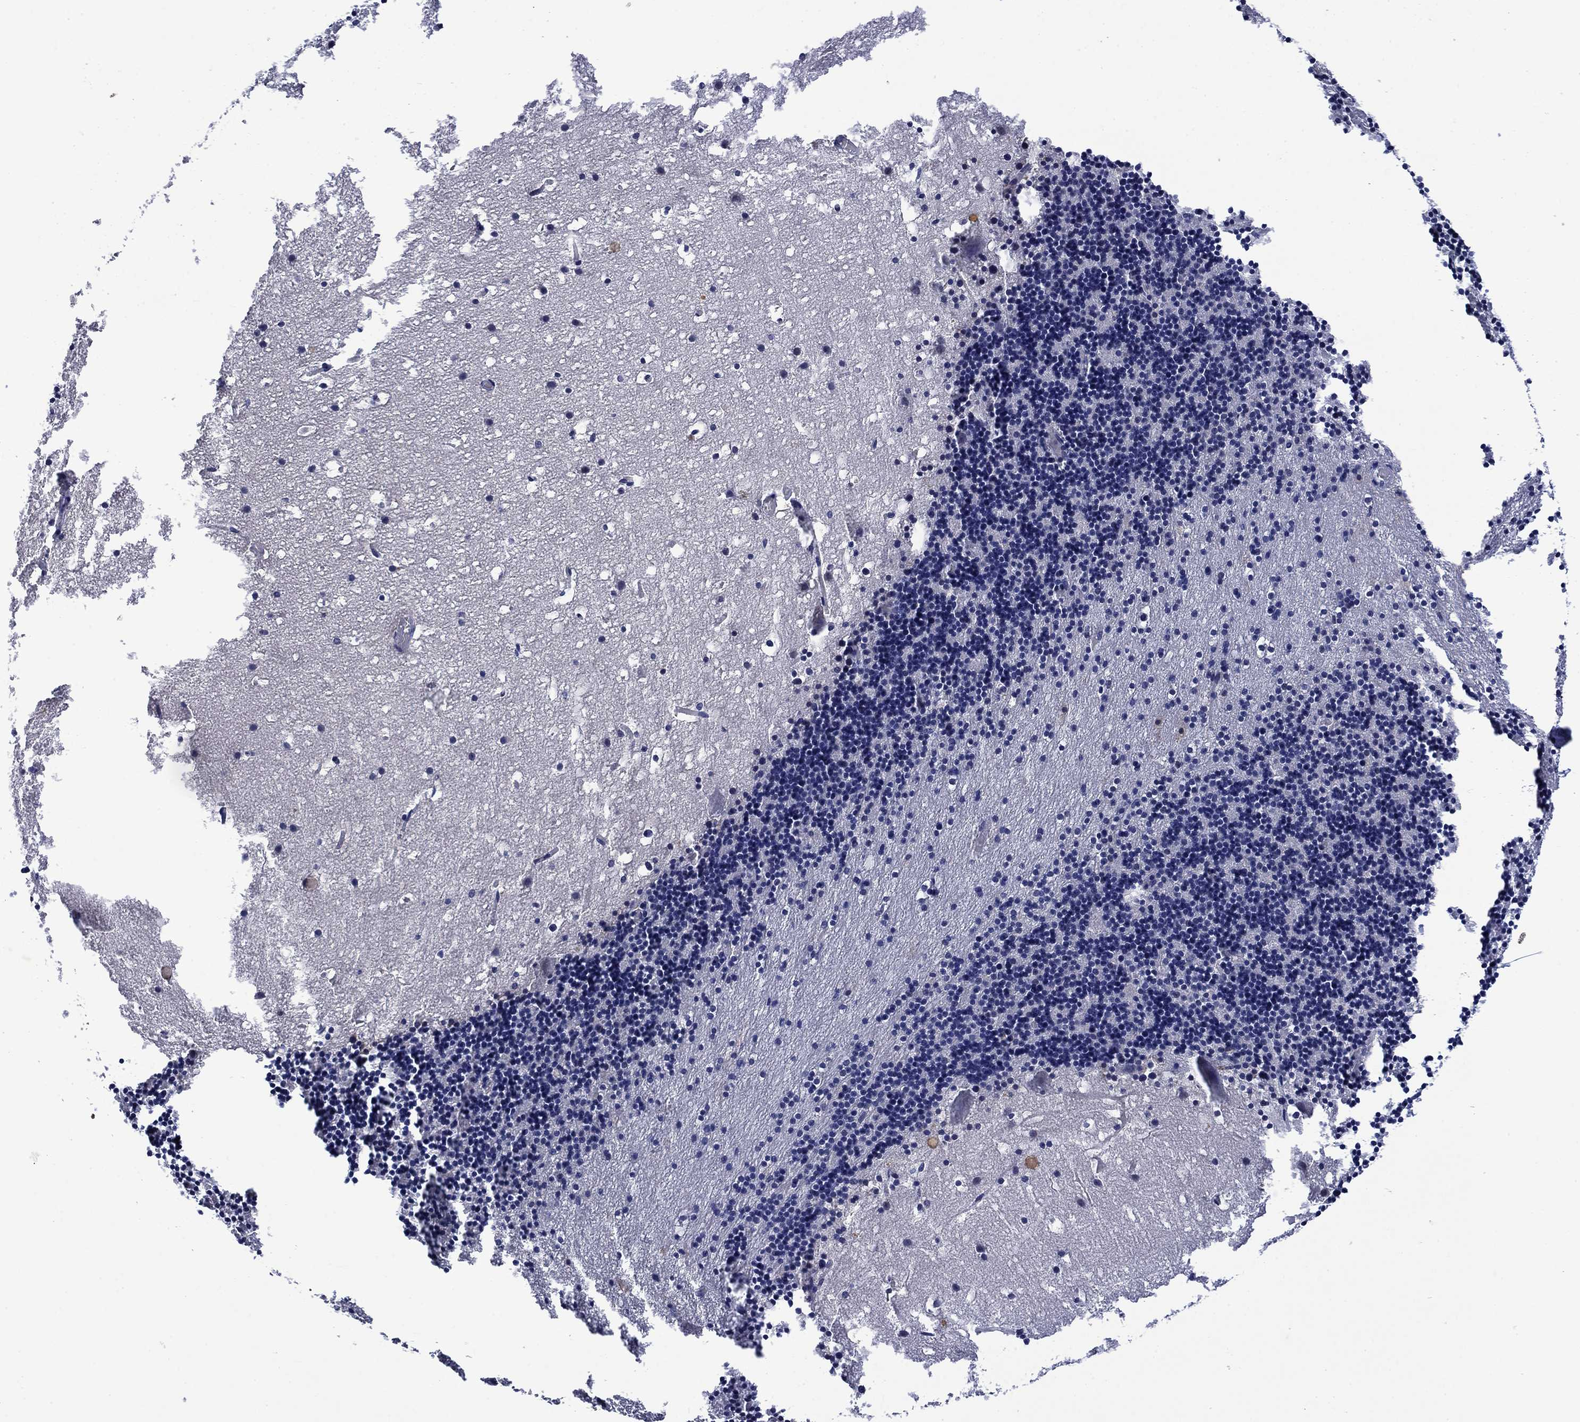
{"staining": {"intensity": "negative", "quantity": "none", "location": "none"}, "tissue": "cerebellum", "cell_type": "Cells in granular layer", "image_type": "normal", "snomed": [{"axis": "morphology", "description": "Normal tissue, NOS"}, {"axis": "topography", "description": "Cerebellum"}], "caption": "DAB immunohistochemical staining of unremarkable cerebellum shows no significant staining in cells in granular layer.", "gene": "AGL", "patient": {"sex": "male", "age": 37}}